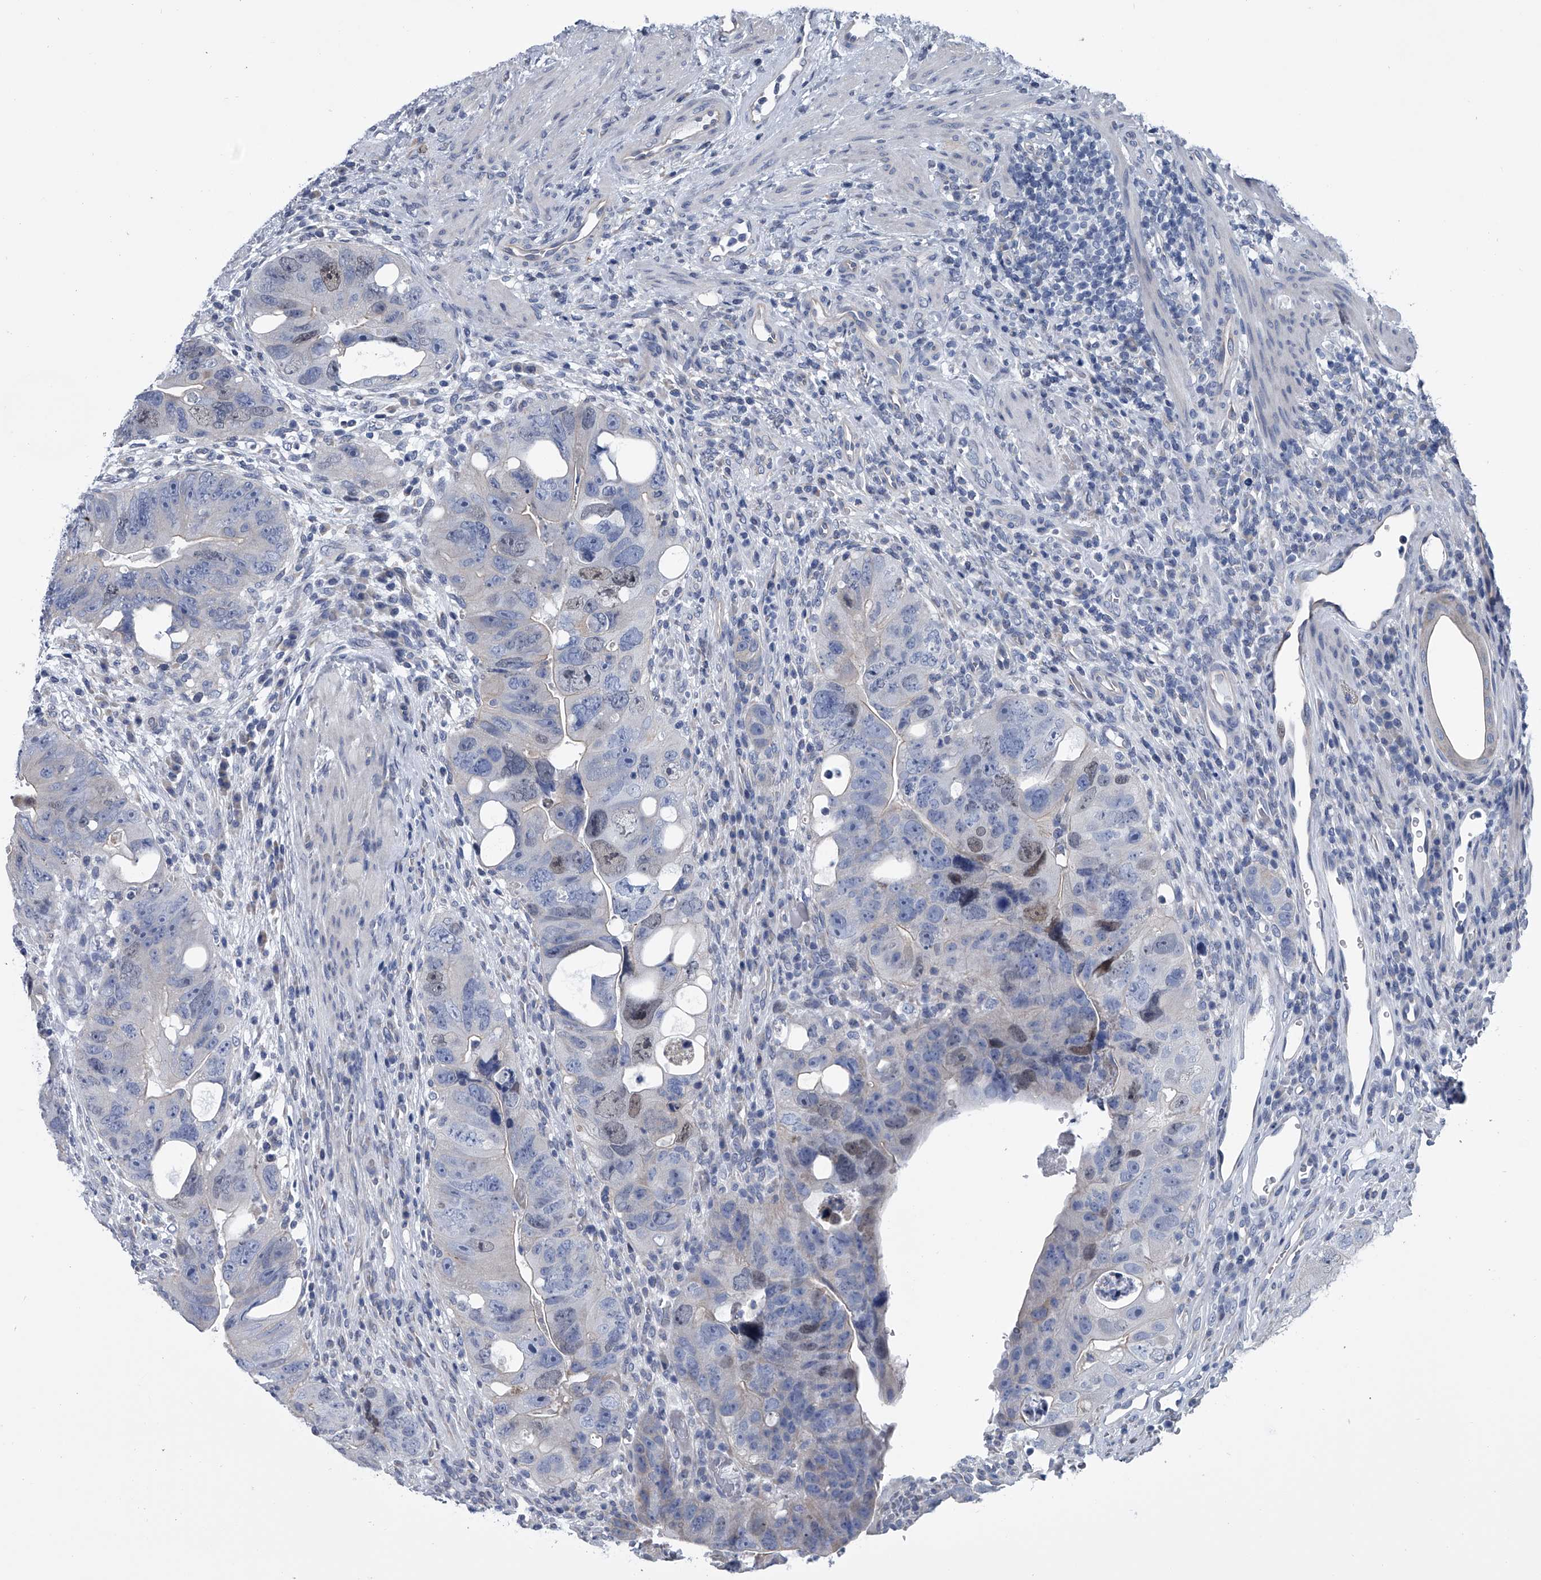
{"staining": {"intensity": "weak", "quantity": "<25%", "location": "nuclear"}, "tissue": "colorectal cancer", "cell_type": "Tumor cells", "image_type": "cancer", "snomed": [{"axis": "morphology", "description": "Adenocarcinoma, NOS"}, {"axis": "topography", "description": "Rectum"}], "caption": "Immunohistochemistry (IHC) micrograph of human colorectal adenocarcinoma stained for a protein (brown), which exhibits no expression in tumor cells.", "gene": "ABCG1", "patient": {"sex": "male", "age": 59}}